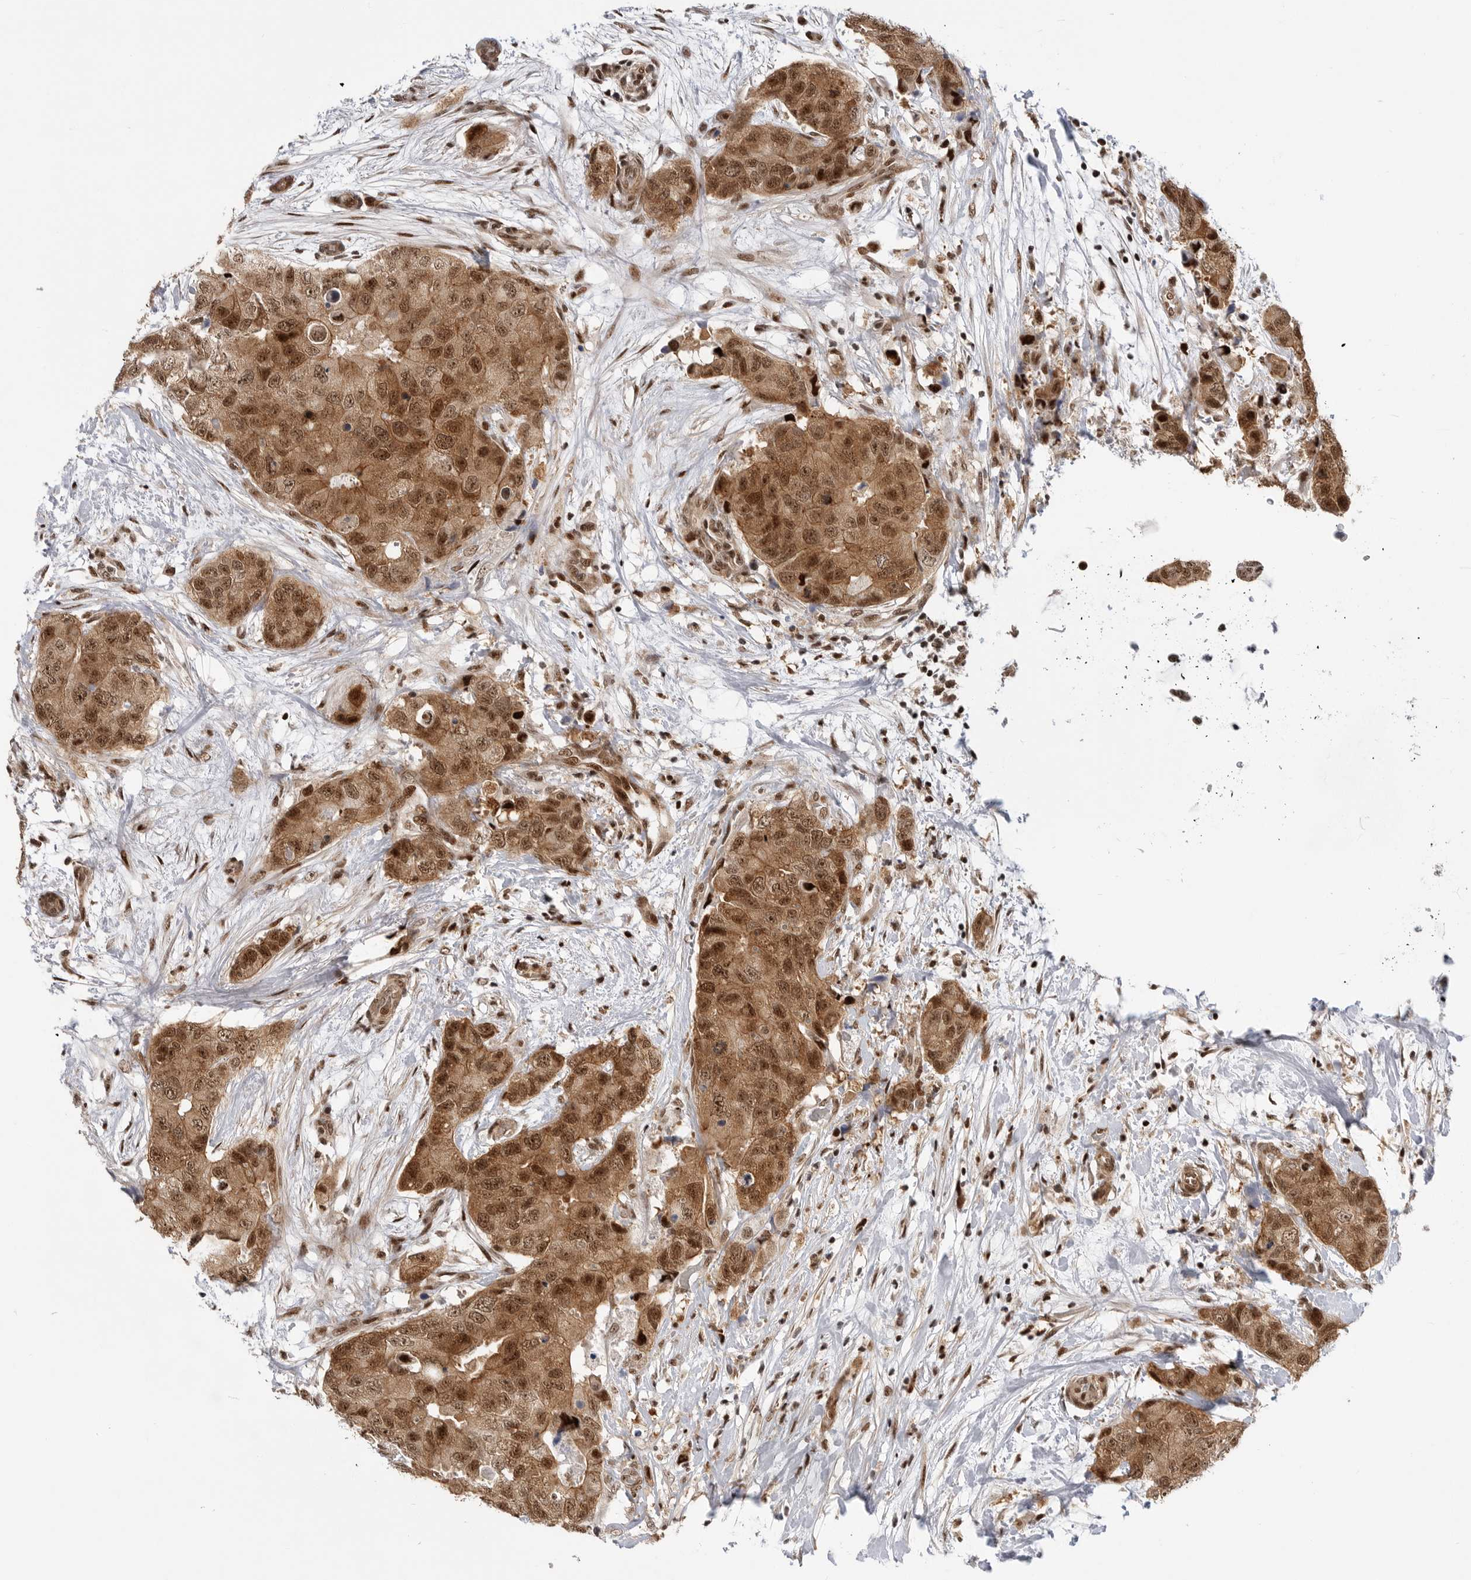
{"staining": {"intensity": "strong", "quantity": ">75%", "location": "cytoplasmic/membranous,nuclear"}, "tissue": "breast cancer", "cell_type": "Tumor cells", "image_type": "cancer", "snomed": [{"axis": "morphology", "description": "Duct carcinoma"}, {"axis": "topography", "description": "Breast"}], "caption": "Tumor cells exhibit strong cytoplasmic/membranous and nuclear positivity in approximately >75% of cells in breast intraductal carcinoma.", "gene": "GPATCH2", "patient": {"sex": "female", "age": 62}}